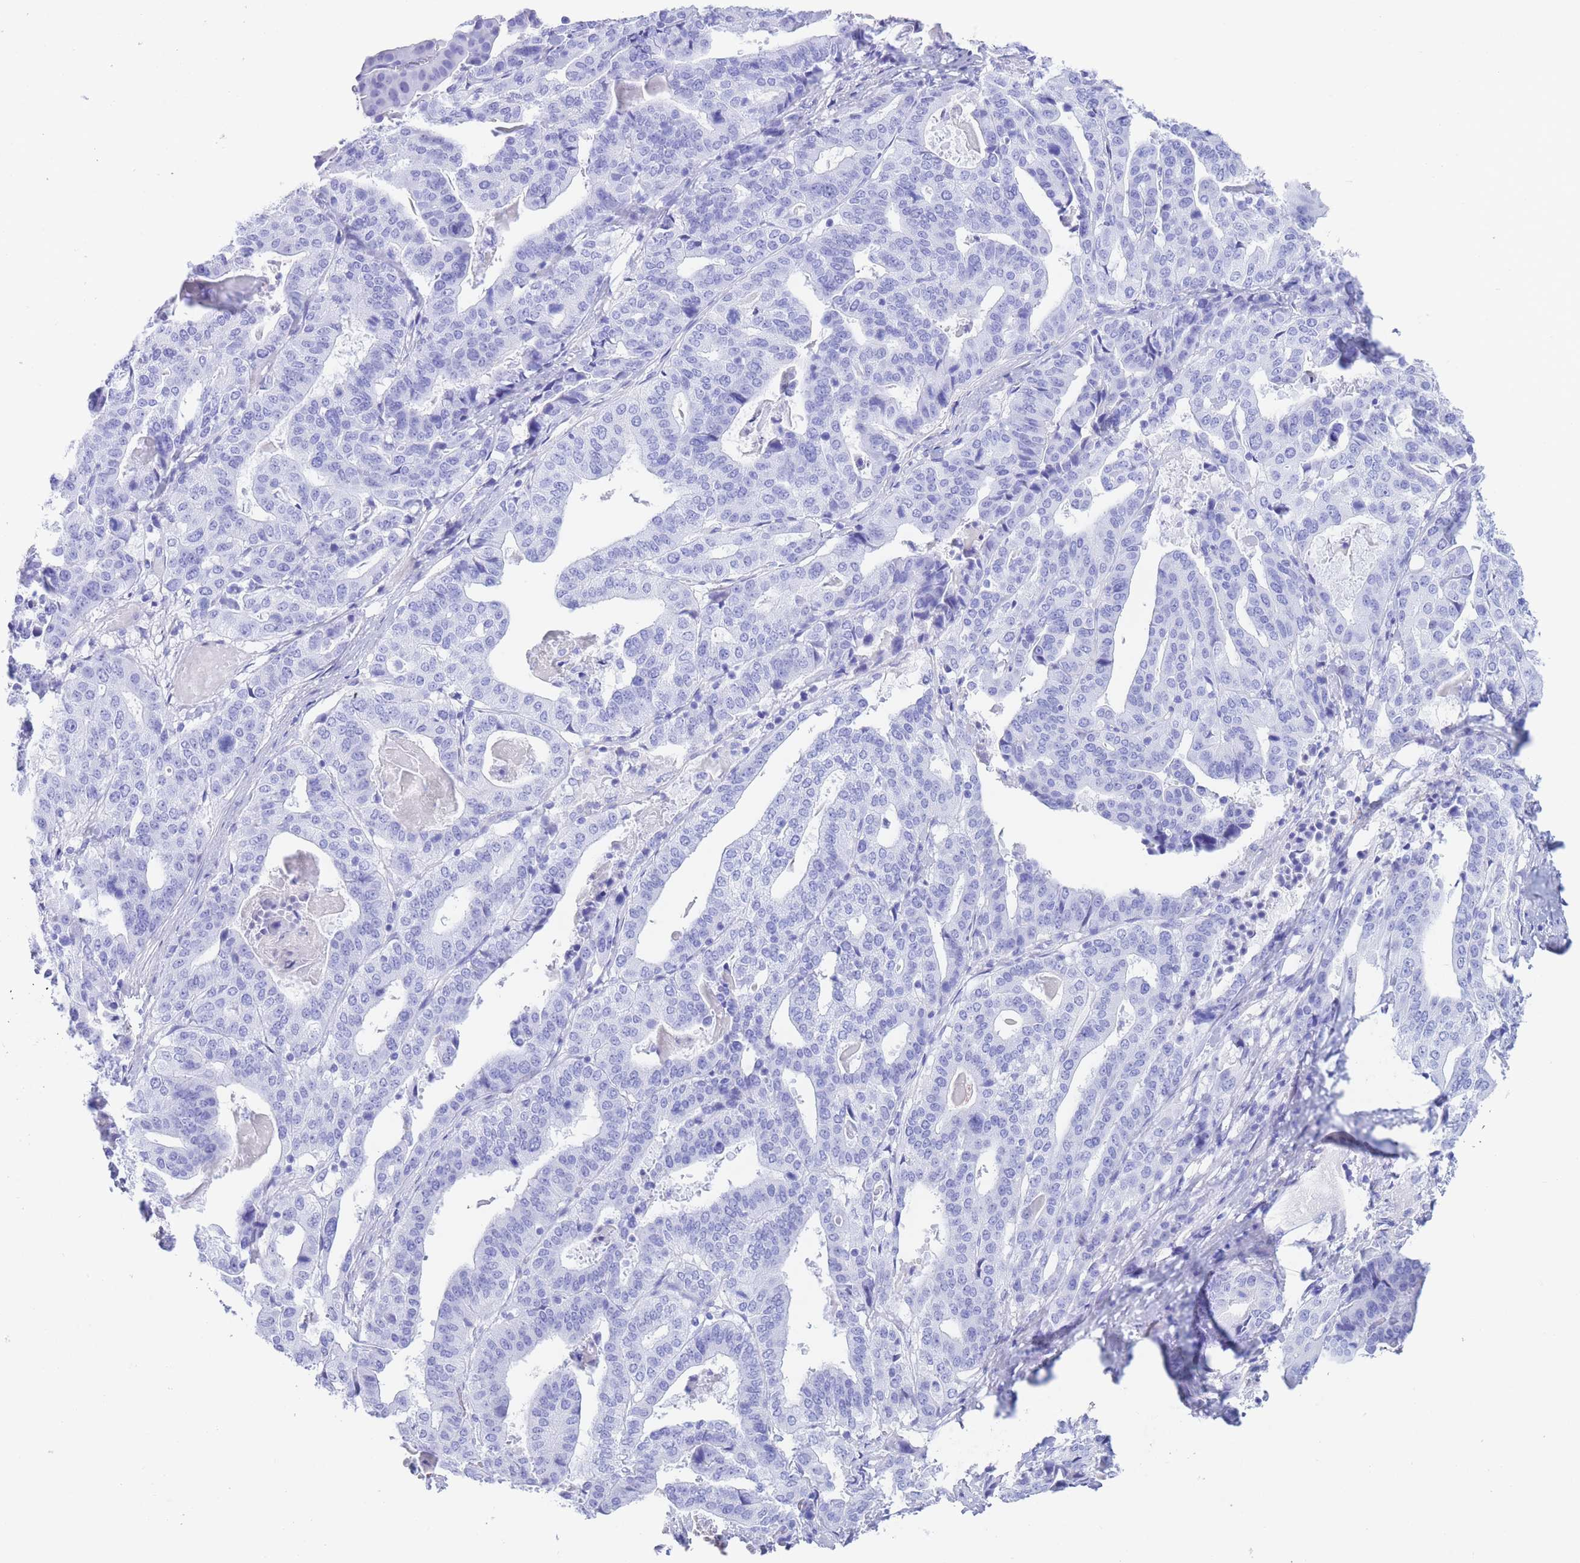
{"staining": {"intensity": "negative", "quantity": "none", "location": "none"}, "tissue": "stomach cancer", "cell_type": "Tumor cells", "image_type": "cancer", "snomed": [{"axis": "morphology", "description": "Adenocarcinoma, NOS"}, {"axis": "topography", "description": "Stomach"}], "caption": "Human adenocarcinoma (stomach) stained for a protein using IHC displays no positivity in tumor cells.", "gene": "SLCO1B3", "patient": {"sex": "male", "age": 48}}